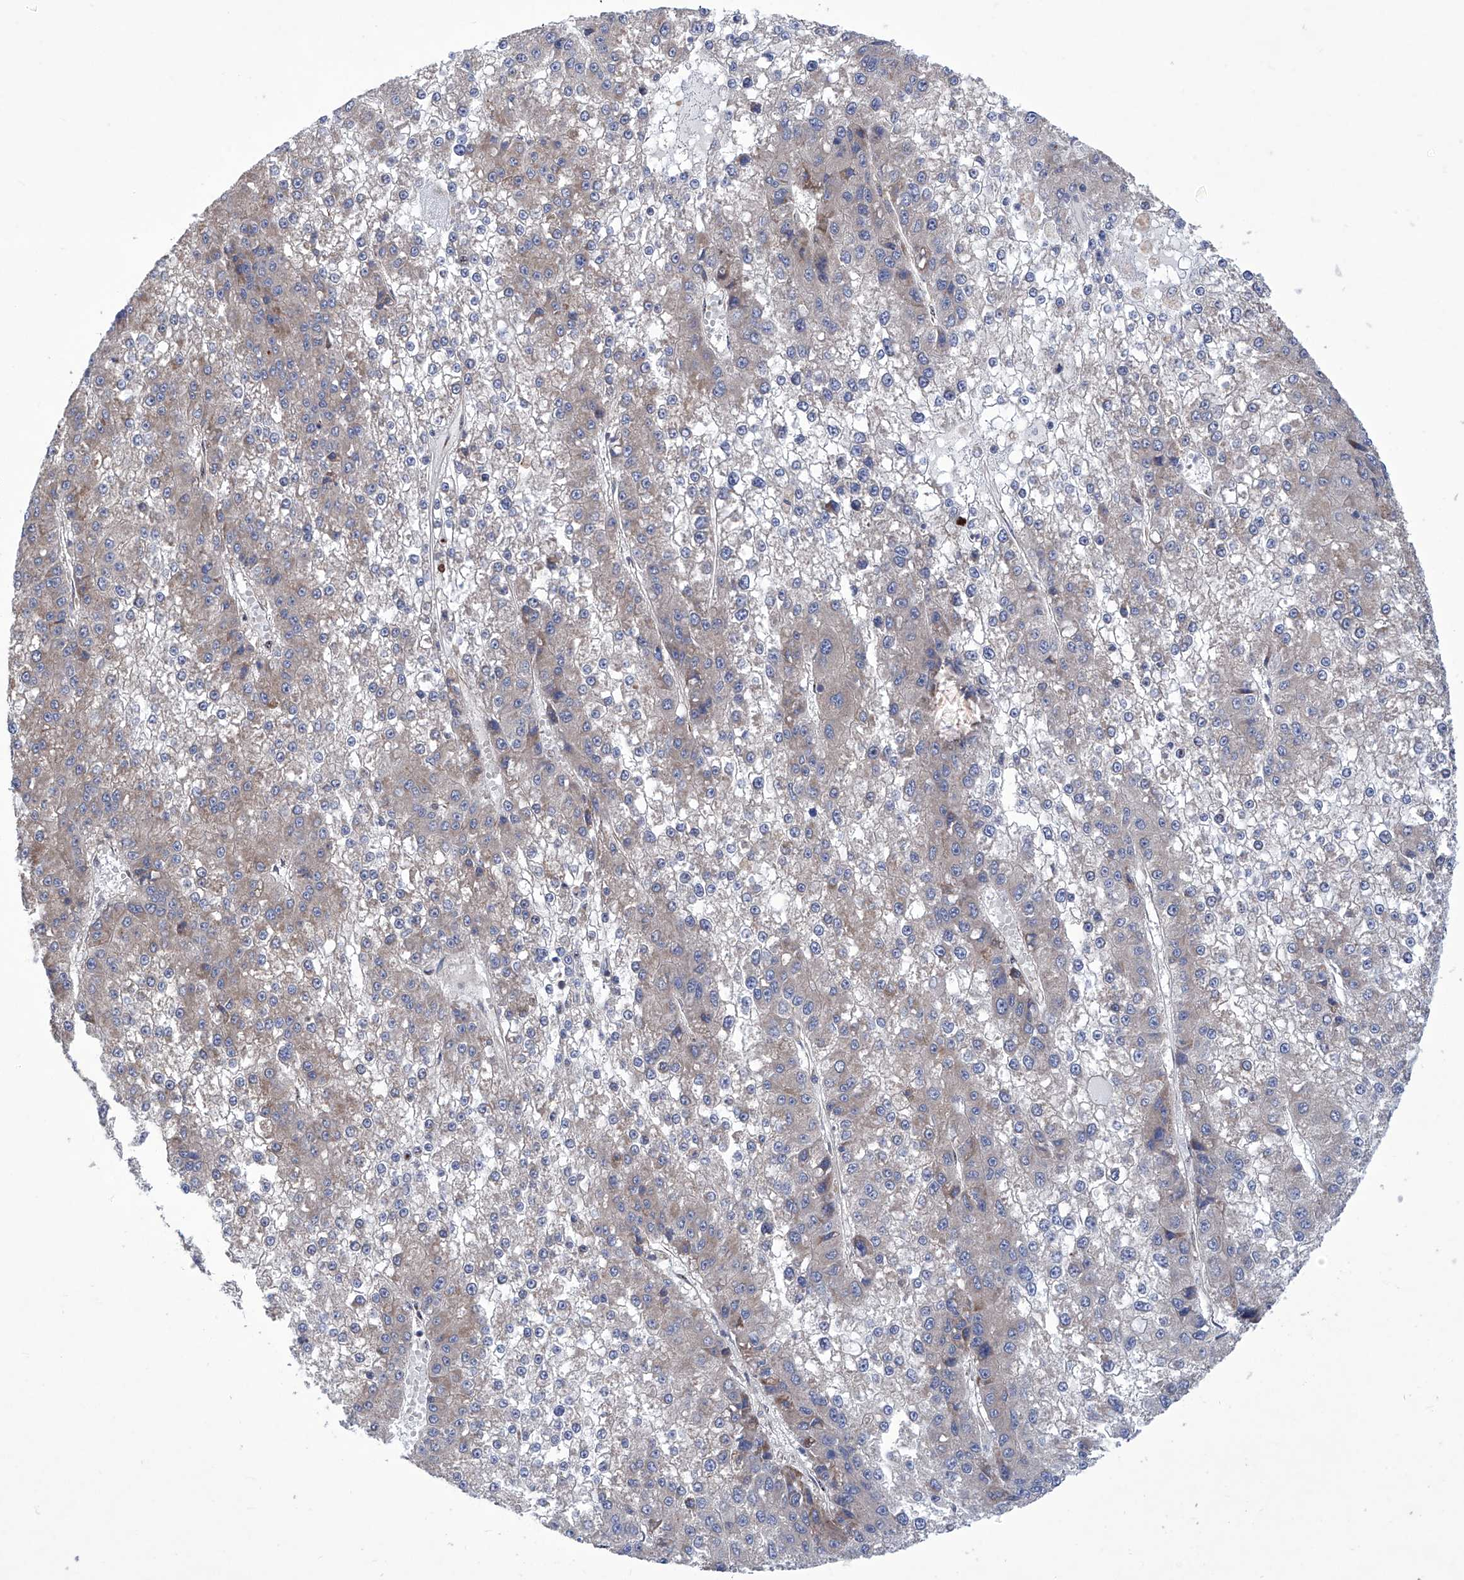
{"staining": {"intensity": "weak", "quantity": "<25%", "location": "cytoplasmic/membranous"}, "tissue": "liver cancer", "cell_type": "Tumor cells", "image_type": "cancer", "snomed": [{"axis": "morphology", "description": "Carcinoma, Hepatocellular, NOS"}, {"axis": "topography", "description": "Liver"}], "caption": "DAB (3,3'-diaminobenzidine) immunohistochemical staining of liver hepatocellular carcinoma displays no significant staining in tumor cells.", "gene": "KTI12", "patient": {"sex": "female", "age": 73}}